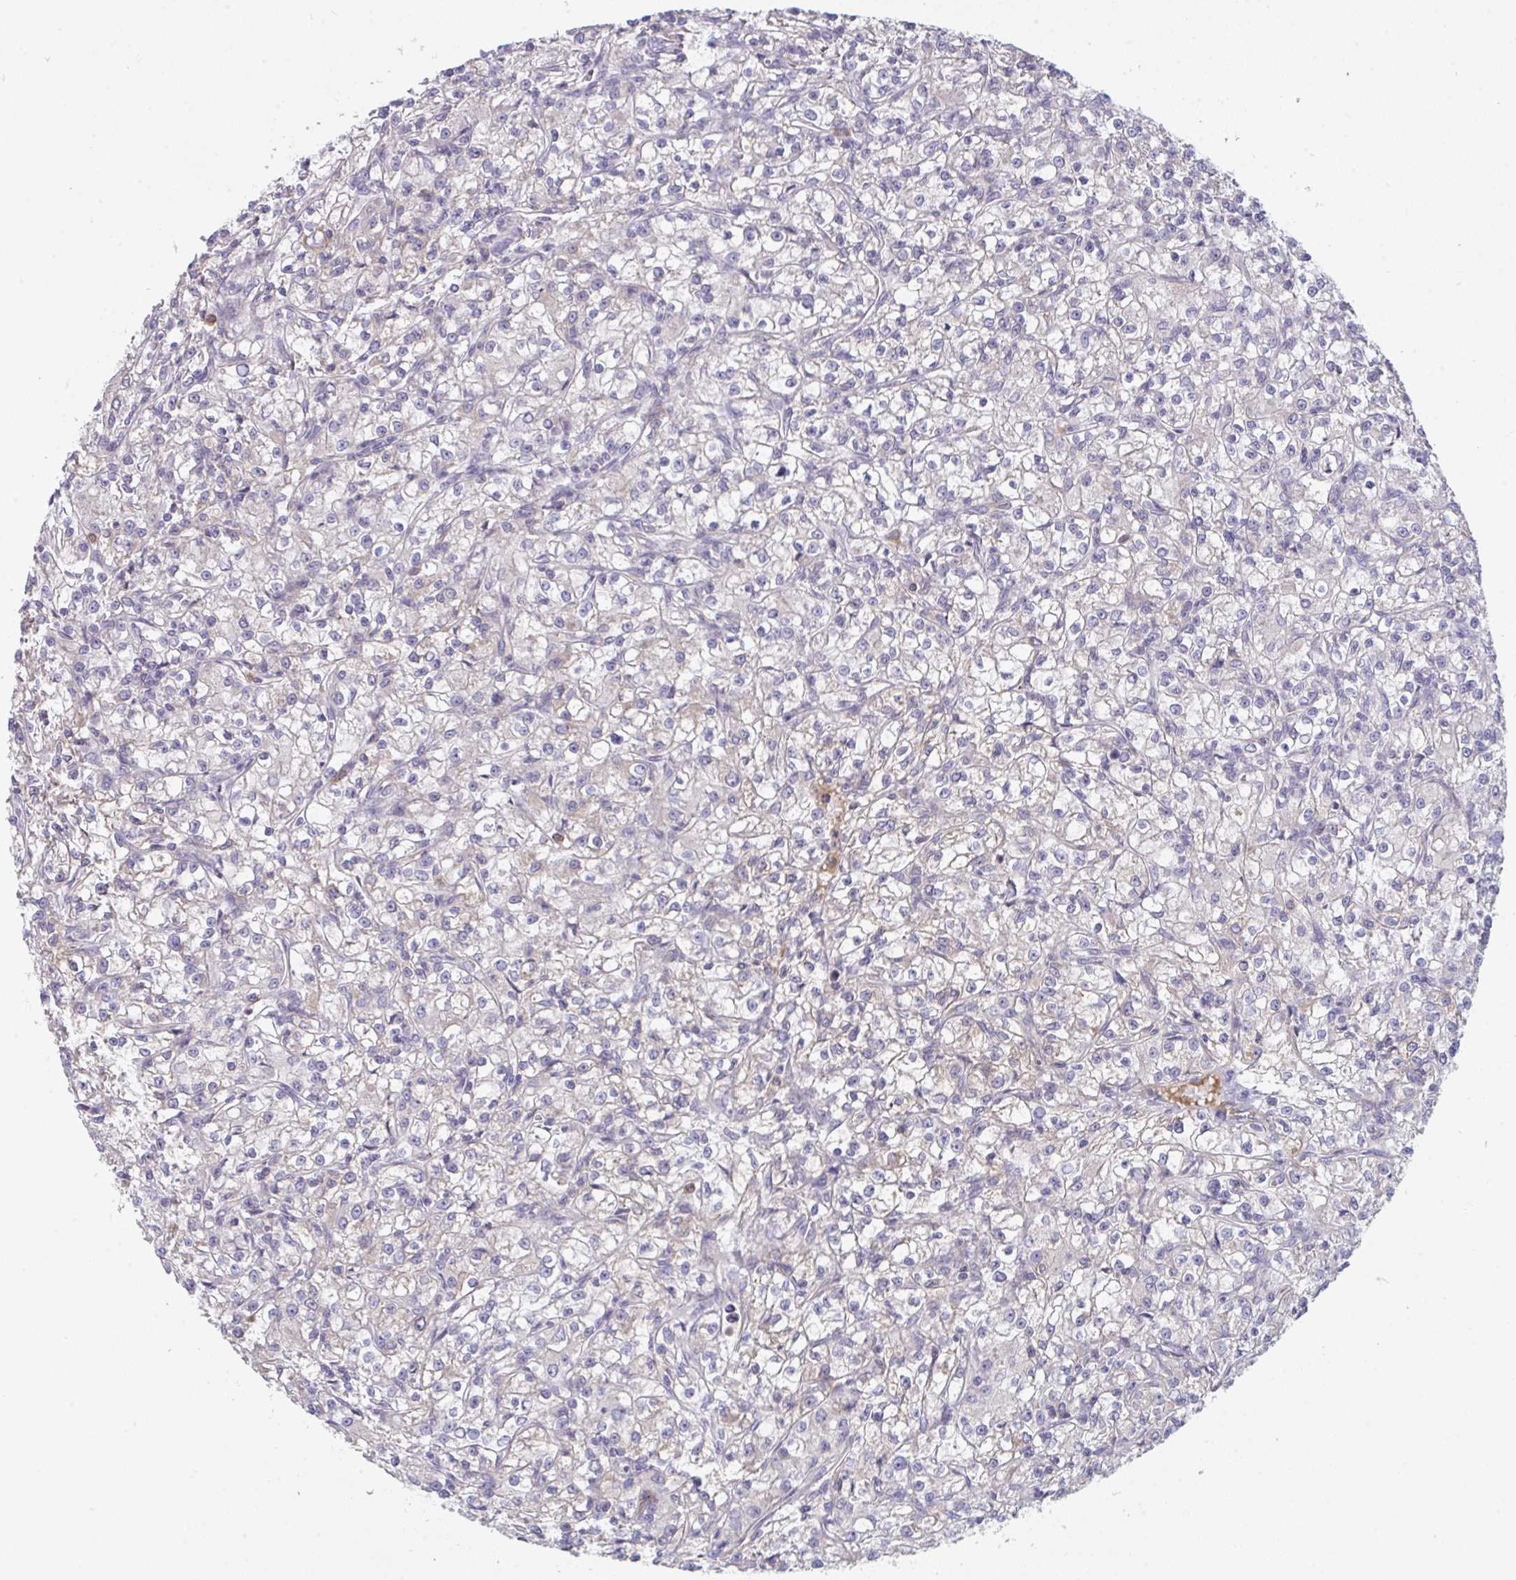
{"staining": {"intensity": "negative", "quantity": "none", "location": "none"}, "tissue": "renal cancer", "cell_type": "Tumor cells", "image_type": "cancer", "snomed": [{"axis": "morphology", "description": "Adenocarcinoma, NOS"}, {"axis": "topography", "description": "Kidney"}], "caption": "A high-resolution image shows immunohistochemistry (IHC) staining of renal cancer (adenocarcinoma), which reveals no significant positivity in tumor cells.", "gene": "HGFAC", "patient": {"sex": "female", "age": 59}}